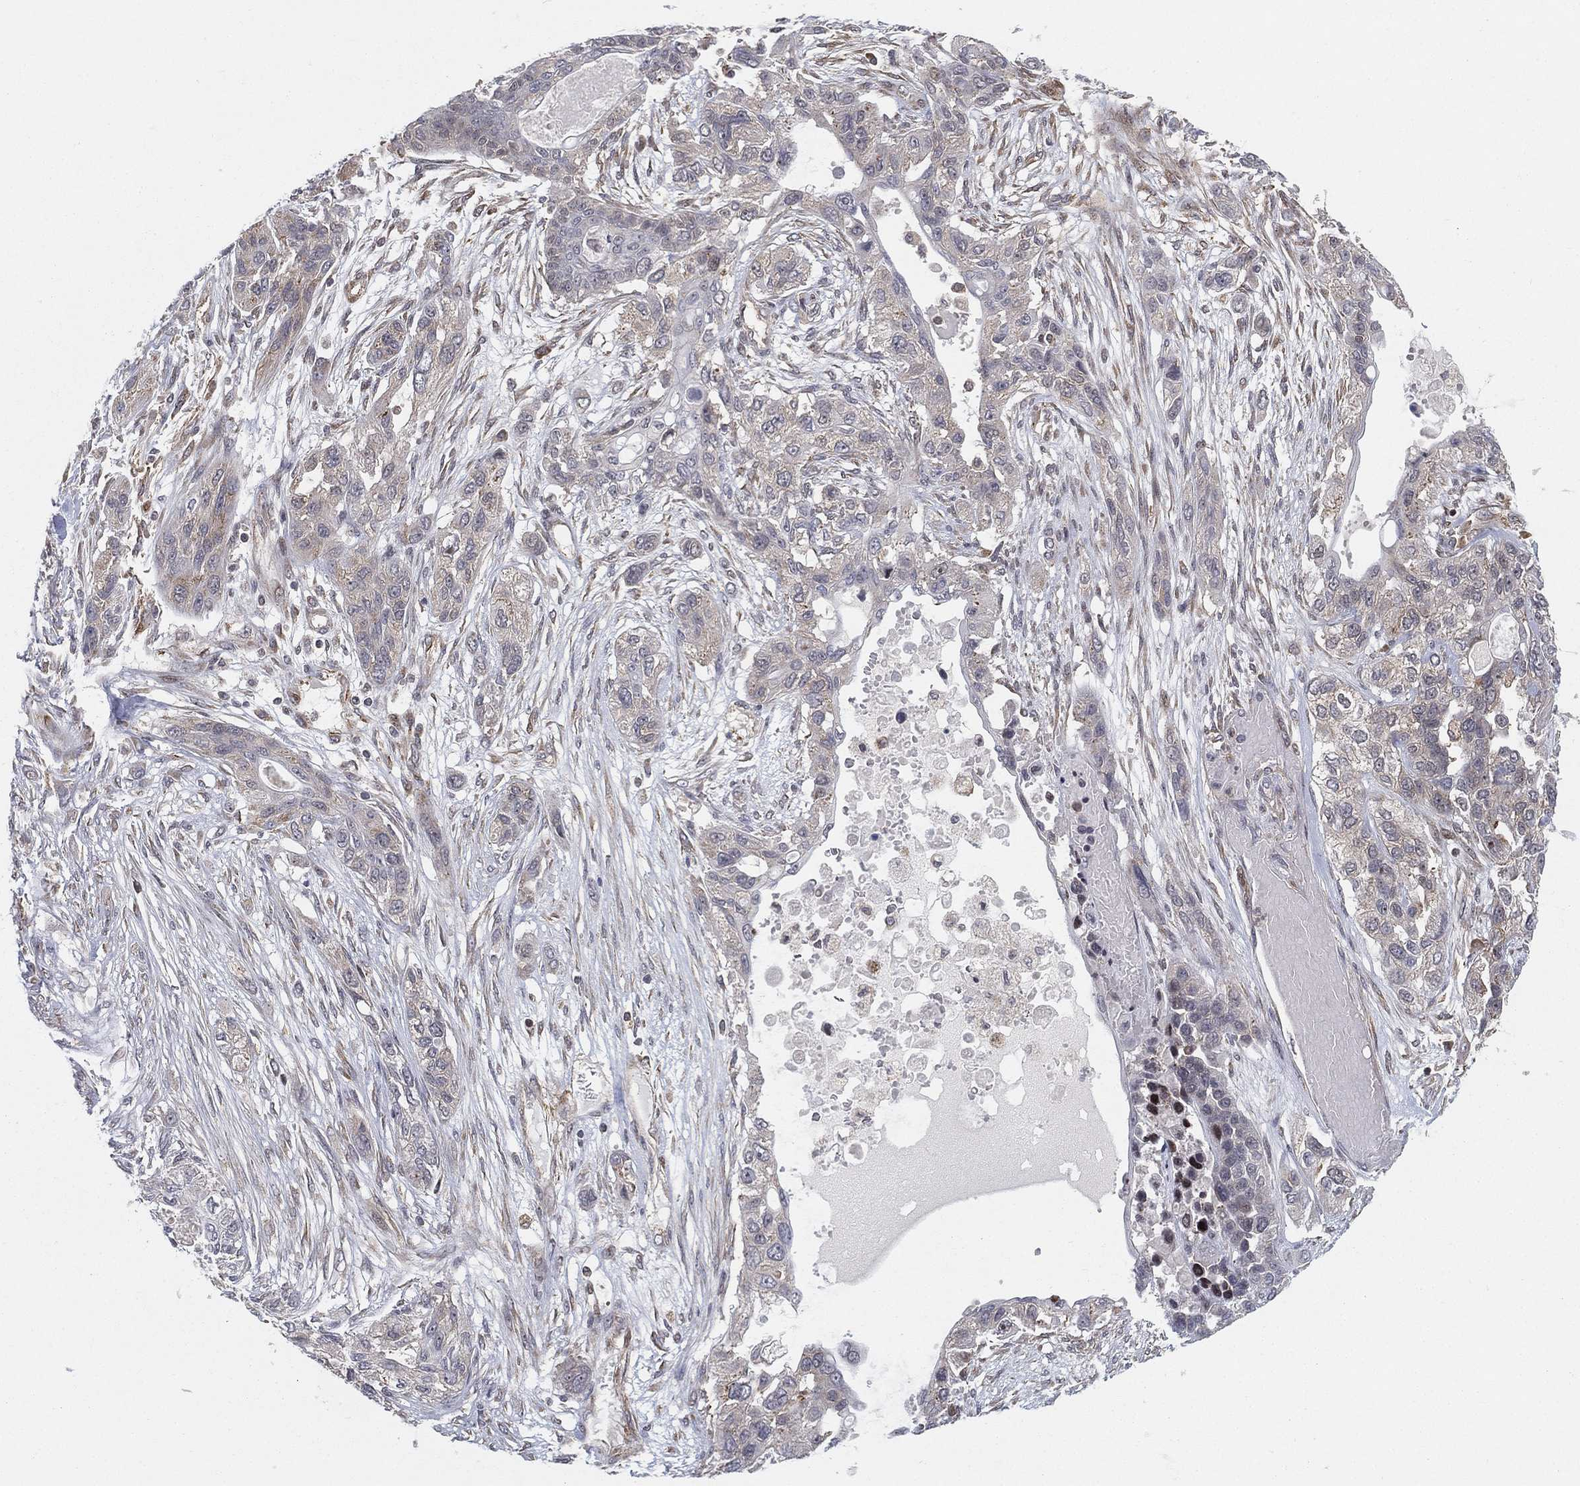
{"staining": {"intensity": "negative", "quantity": "none", "location": "none"}, "tissue": "lung cancer", "cell_type": "Tumor cells", "image_type": "cancer", "snomed": [{"axis": "morphology", "description": "Squamous cell carcinoma, NOS"}, {"axis": "topography", "description": "Lung"}], "caption": "High power microscopy histopathology image of an immunohistochemistry (IHC) image of squamous cell carcinoma (lung), revealing no significant positivity in tumor cells. (Immunohistochemistry (ihc), brightfield microscopy, high magnification).", "gene": "TMTC4", "patient": {"sex": "female", "age": 70}}